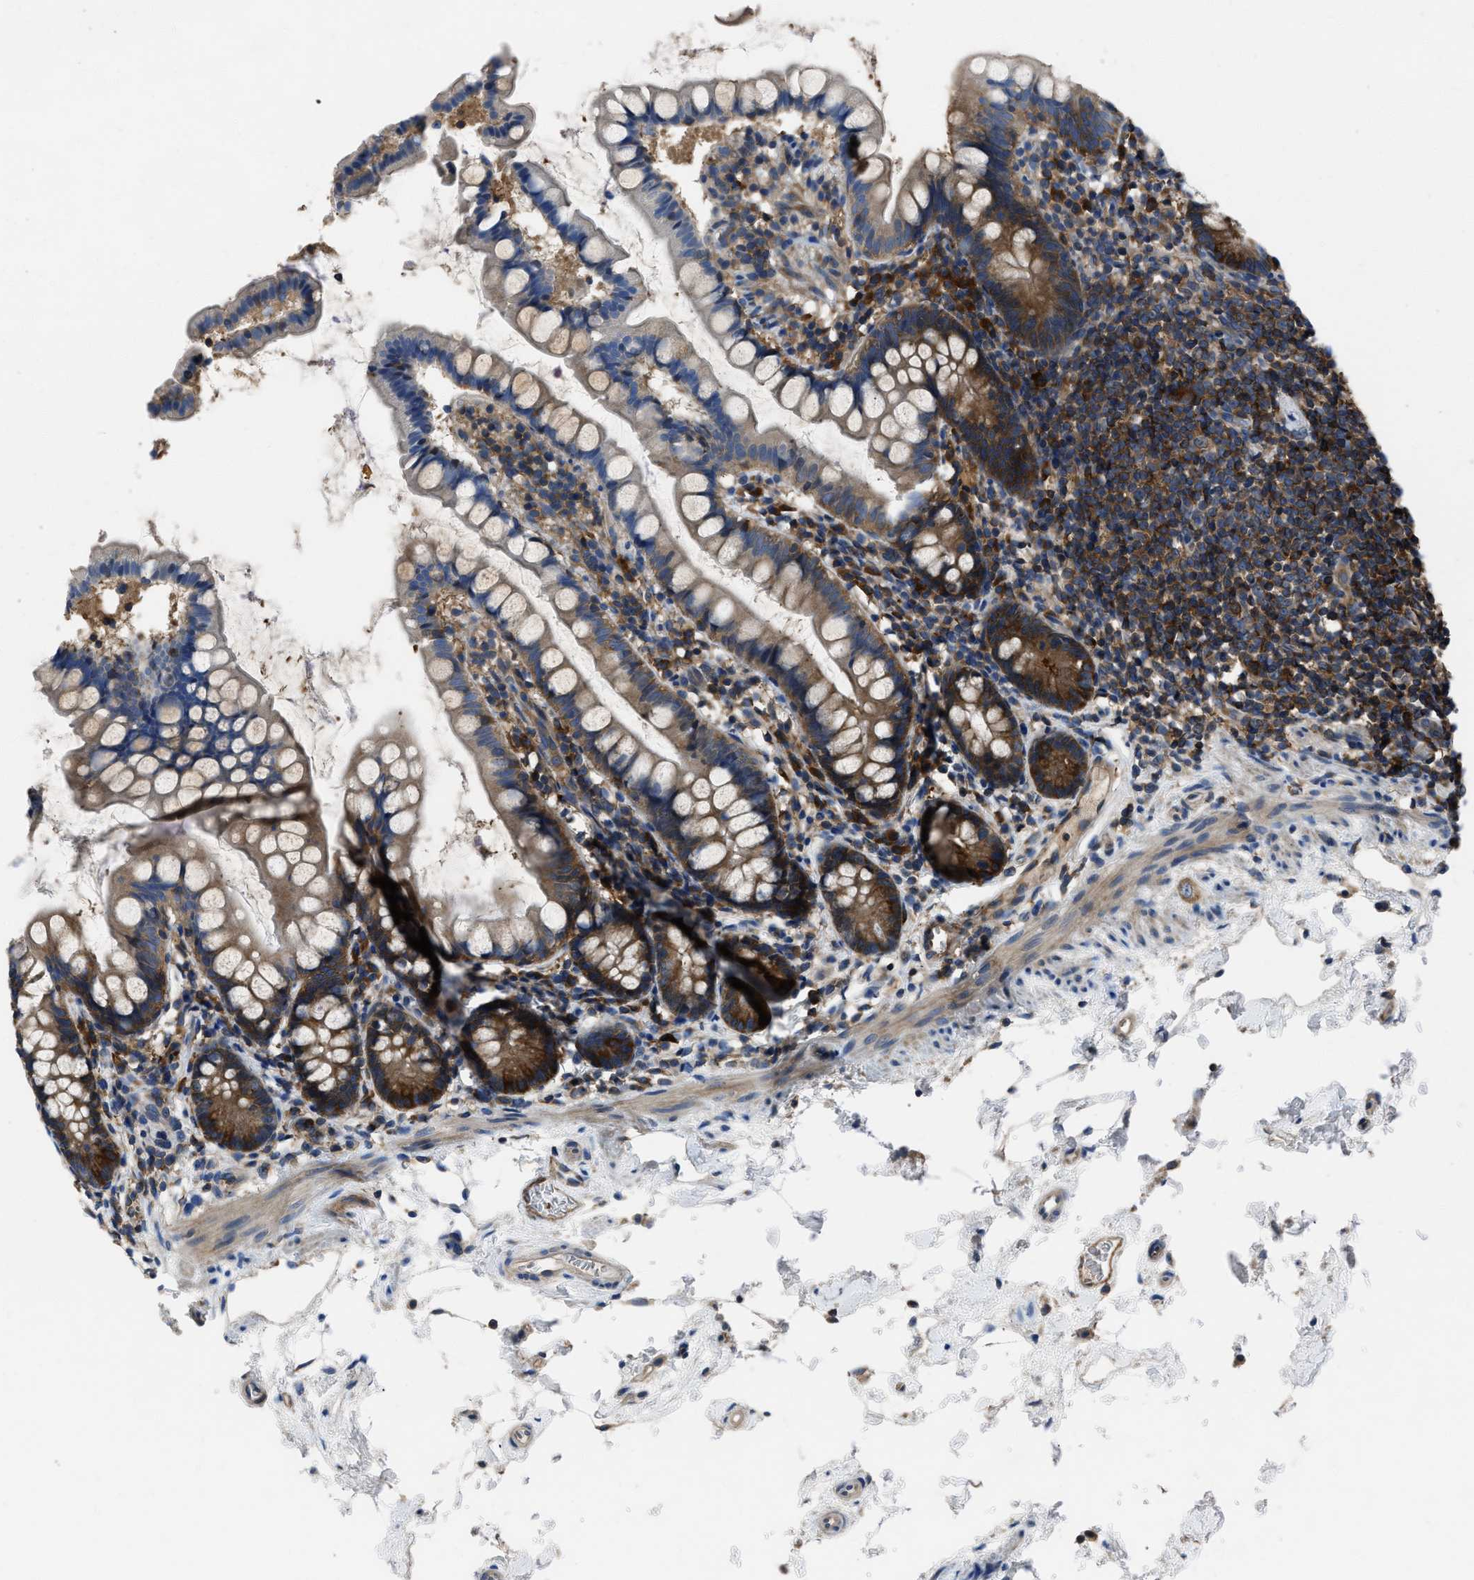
{"staining": {"intensity": "strong", "quantity": "25%-75%", "location": "cytoplasmic/membranous"}, "tissue": "small intestine", "cell_type": "Glandular cells", "image_type": "normal", "snomed": [{"axis": "morphology", "description": "Normal tissue, NOS"}, {"axis": "topography", "description": "Small intestine"}], "caption": "Small intestine stained with DAB immunohistochemistry (IHC) exhibits high levels of strong cytoplasmic/membranous expression in approximately 25%-75% of glandular cells.", "gene": "YARS1", "patient": {"sex": "female", "age": 84}}